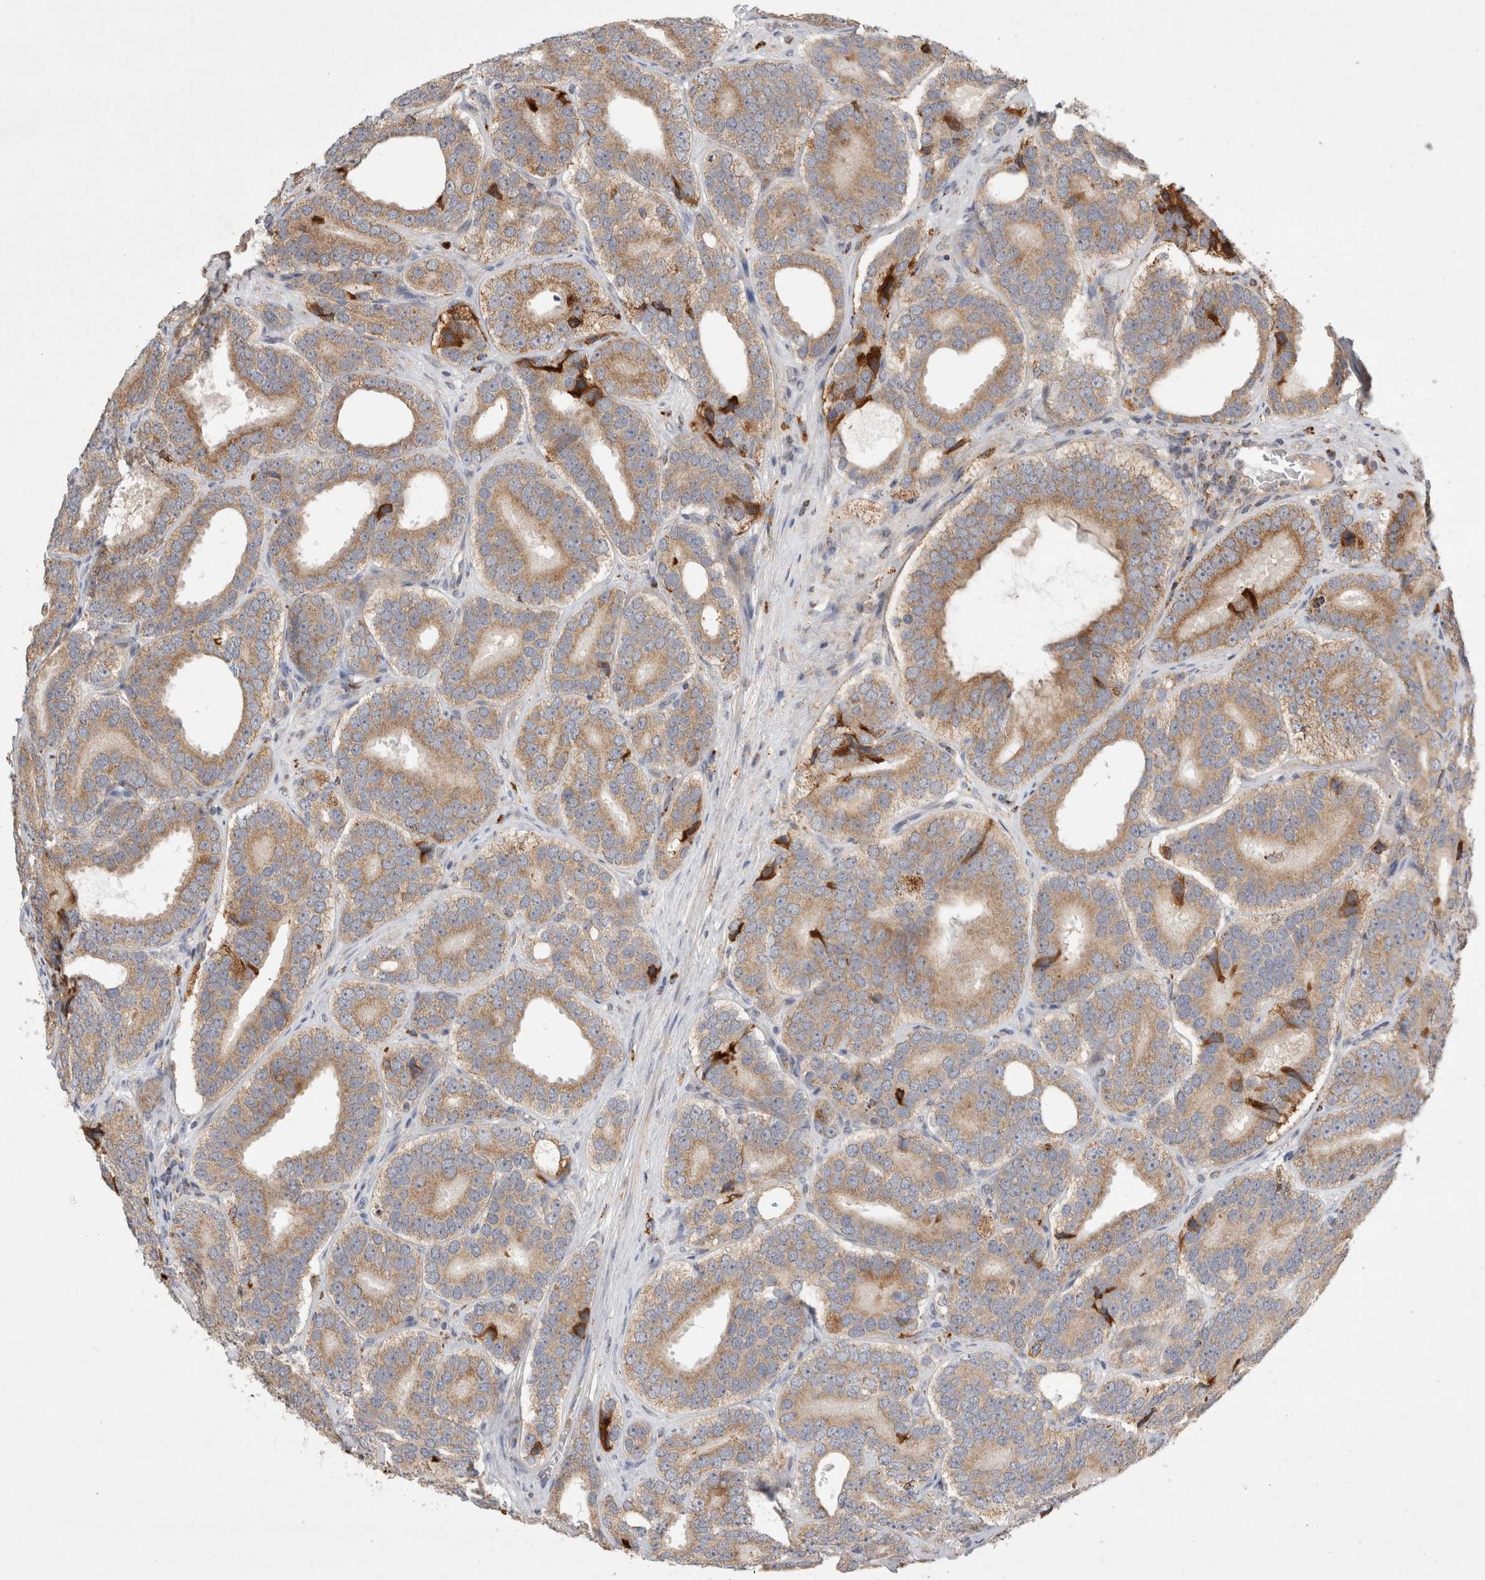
{"staining": {"intensity": "moderate", "quantity": ">75%", "location": "cytoplasmic/membranous"}, "tissue": "prostate cancer", "cell_type": "Tumor cells", "image_type": "cancer", "snomed": [{"axis": "morphology", "description": "Adenocarcinoma, High grade"}, {"axis": "topography", "description": "Prostate"}], "caption": "Immunohistochemistry of prostate cancer (high-grade adenocarcinoma) demonstrates medium levels of moderate cytoplasmic/membranous expression in about >75% of tumor cells.", "gene": "HROB", "patient": {"sex": "male", "age": 56}}